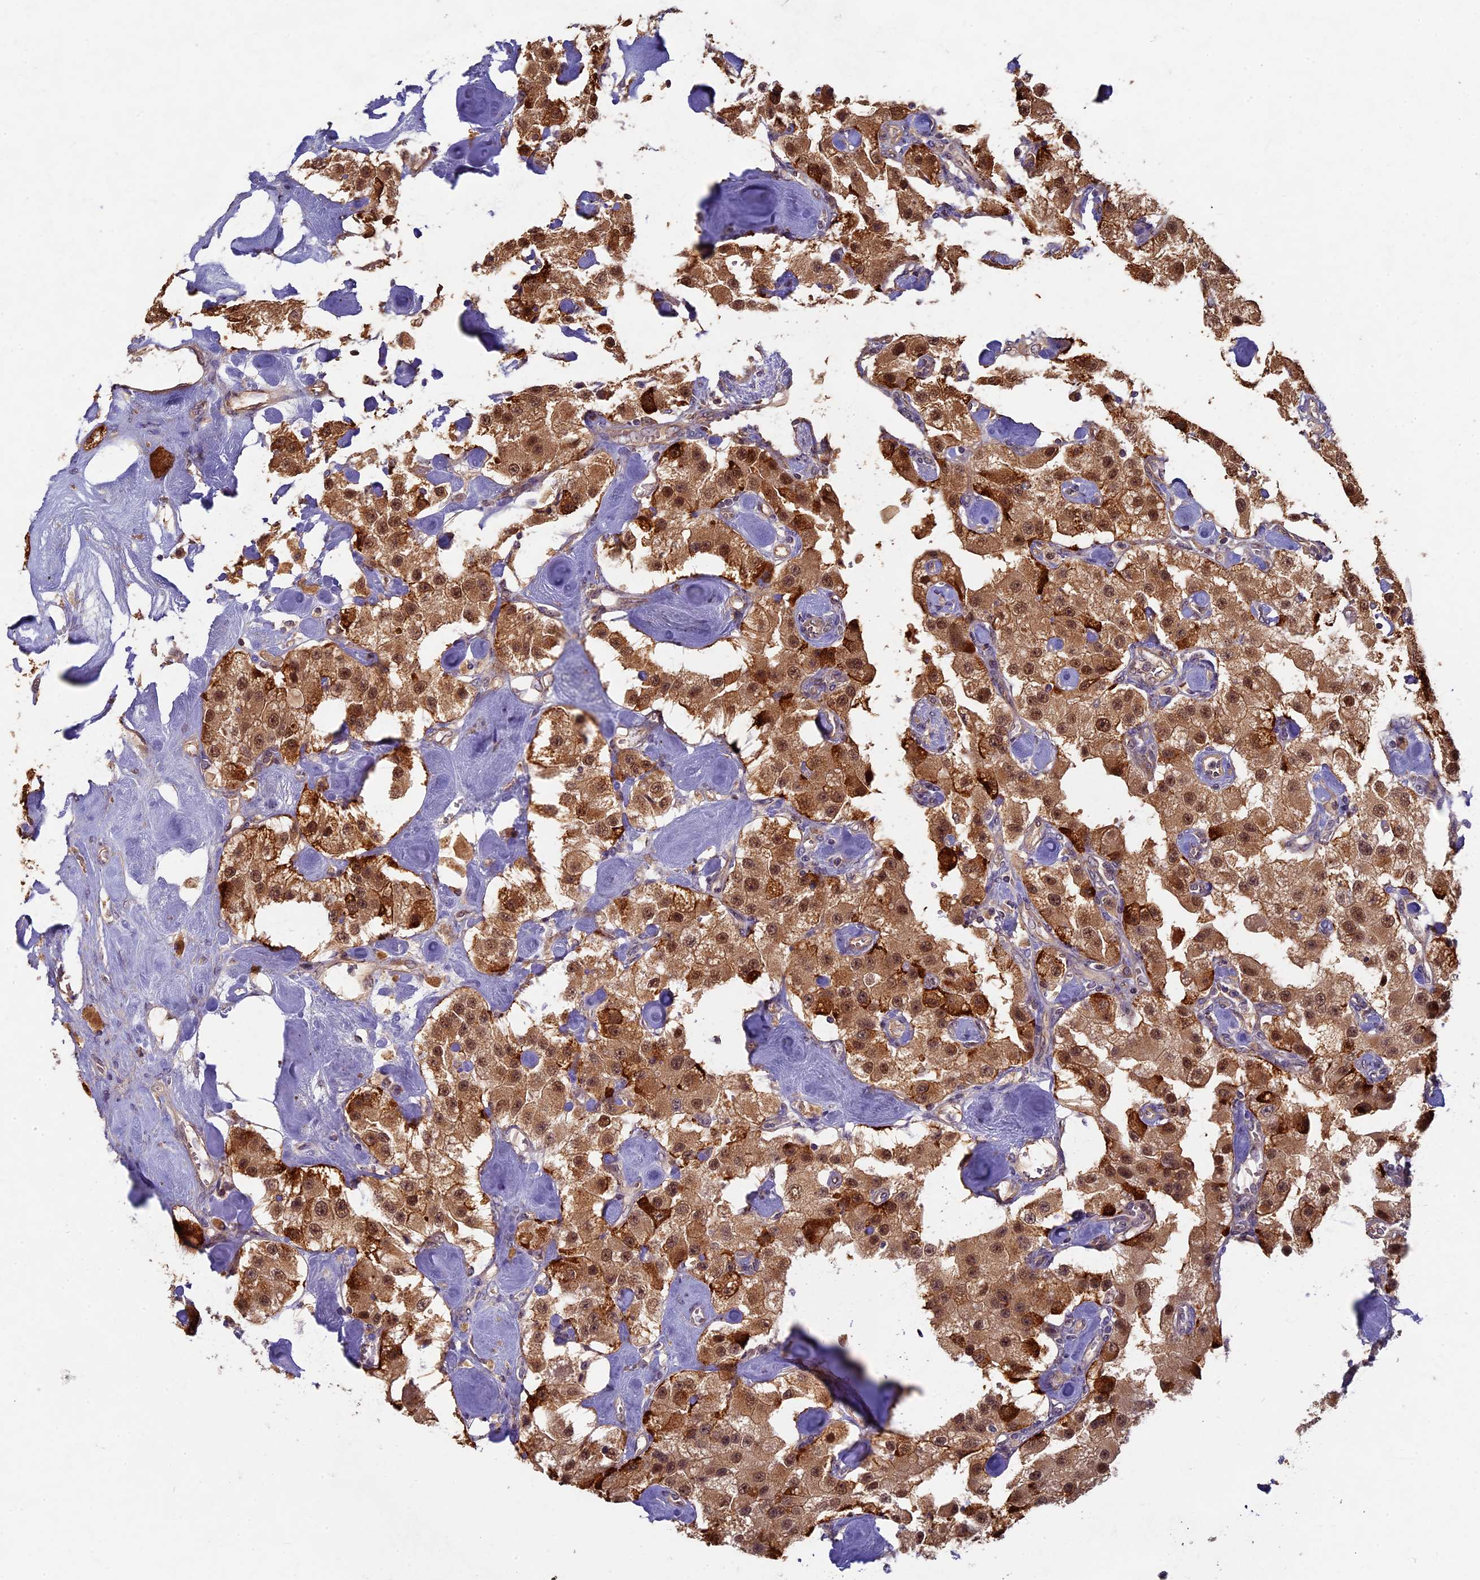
{"staining": {"intensity": "moderate", "quantity": ">75%", "location": "cytoplasmic/membranous,nuclear"}, "tissue": "carcinoid", "cell_type": "Tumor cells", "image_type": "cancer", "snomed": [{"axis": "morphology", "description": "Carcinoid, malignant, NOS"}, {"axis": "topography", "description": "Pancreas"}], "caption": "The immunohistochemical stain highlights moderate cytoplasmic/membranous and nuclear expression in tumor cells of carcinoid (malignant) tissue. (IHC, brightfield microscopy, high magnification).", "gene": "RSPH3", "patient": {"sex": "male", "age": 41}}